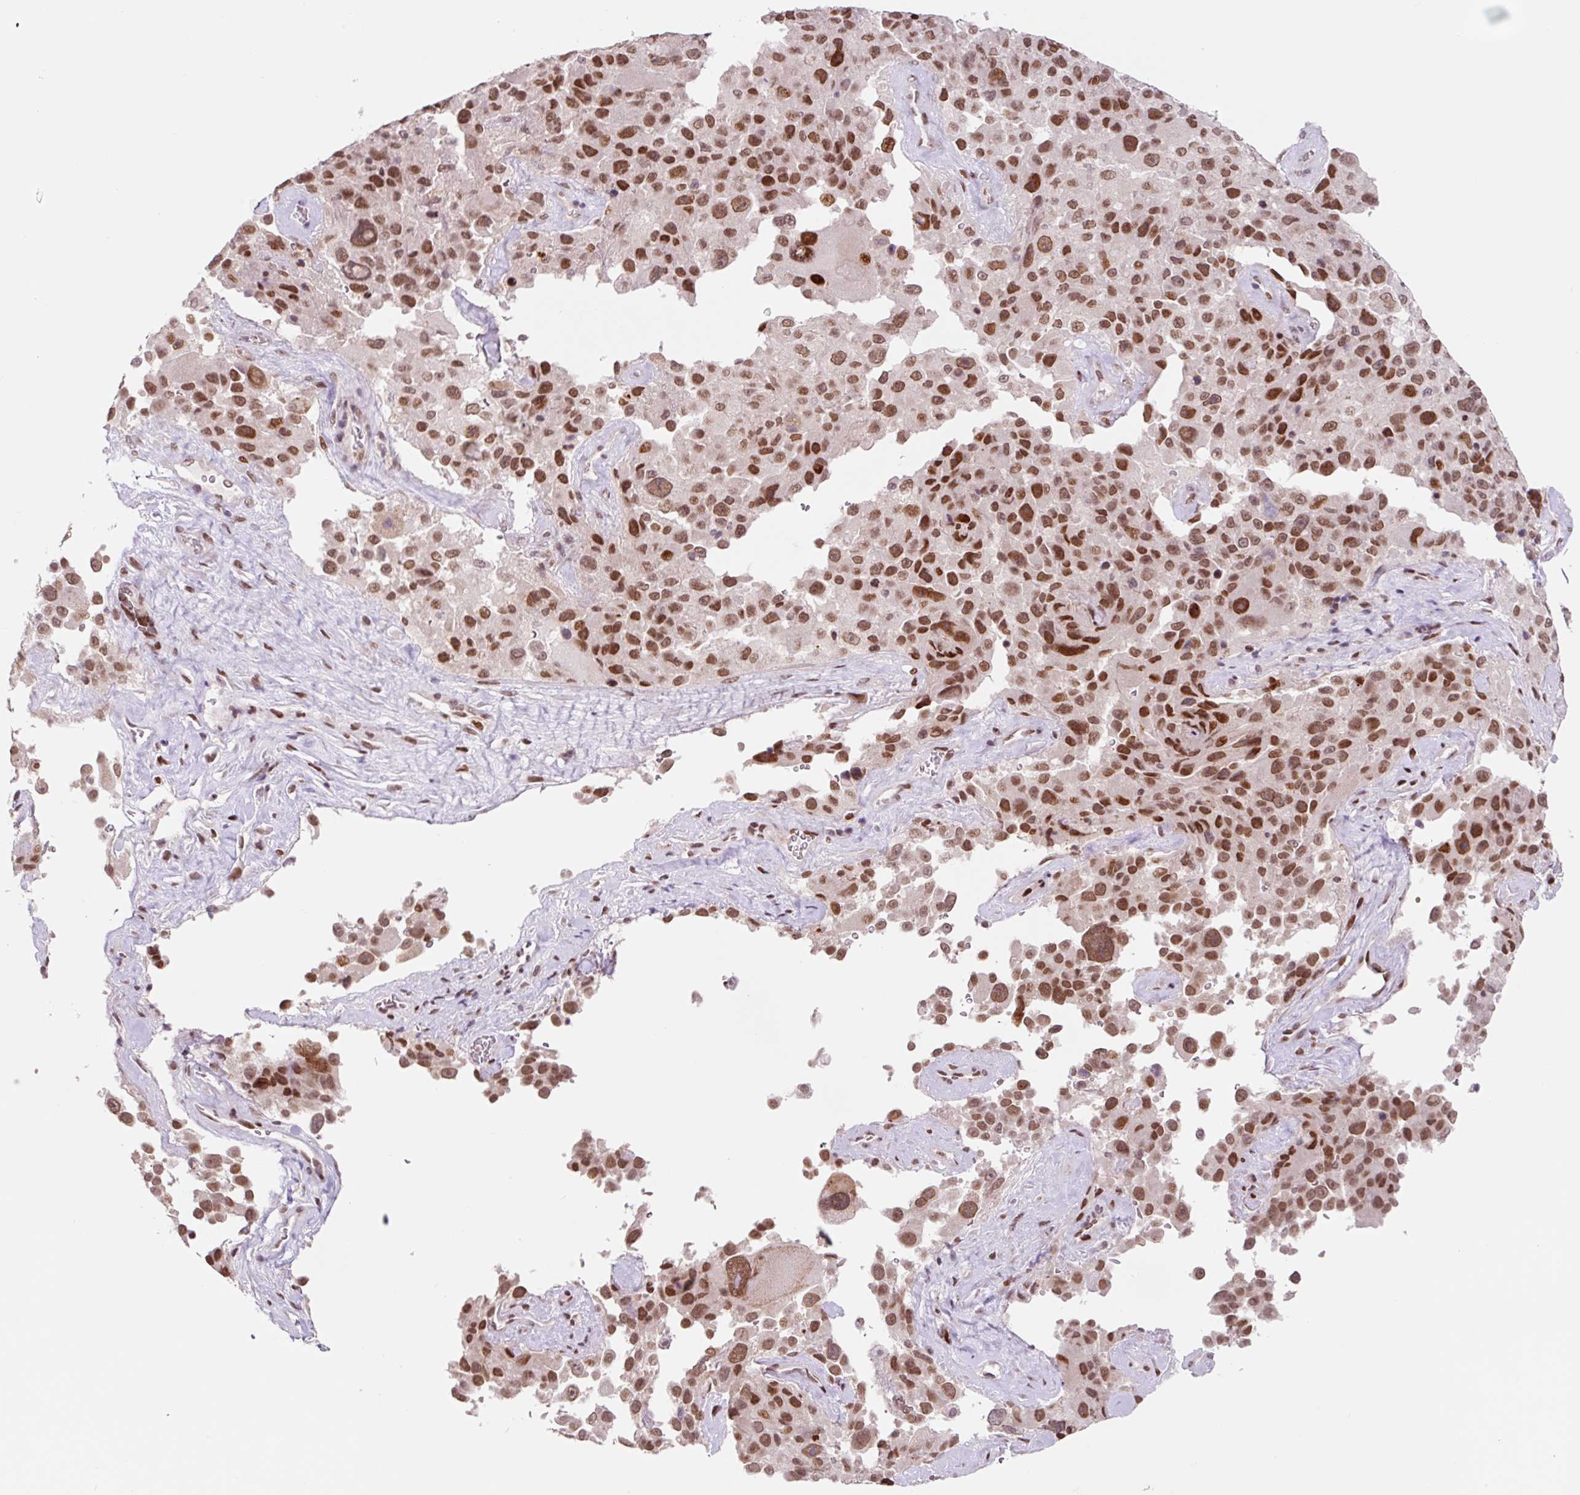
{"staining": {"intensity": "moderate", "quantity": ">75%", "location": "nuclear"}, "tissue": "melanoma", "cell_type": "Tumor cells", "image_type": "cancer", "snomed": [{"axis": "morphology", "description": "Malignant melanoma, Metastatic site"}, {"axis": "topography", "description": "Lymph node"}], "caption": "Melanoma was stained to show a protein in brown. There is medium levels of moderate nuclear staining in approximately >75% of tumor cells.", "gene": "CCNL2", "patient": {"sex": "male", "age": 62}}